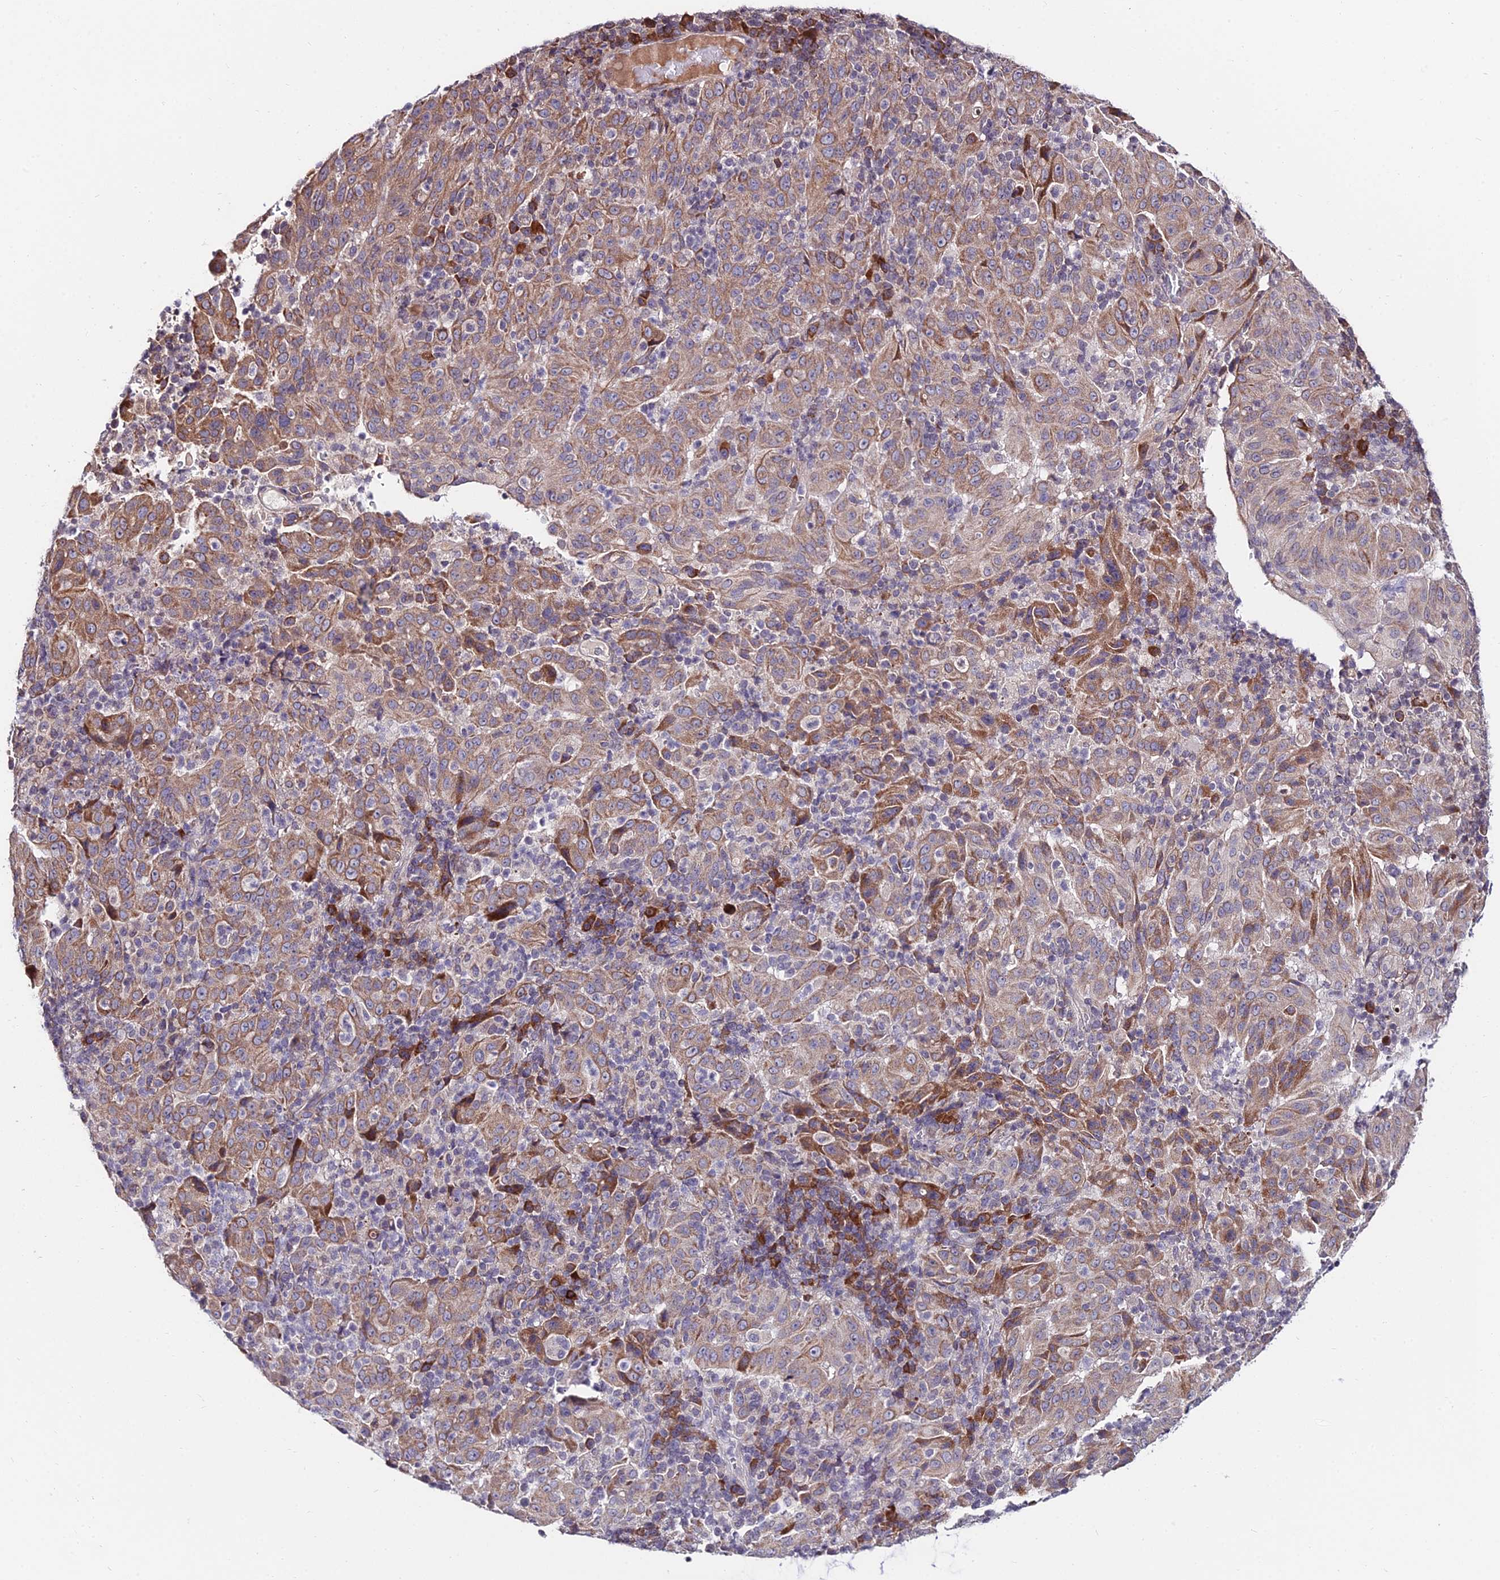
{"staining": {"intensity": "moderate", "quantity": ">75%", "location": "cytoplasmic/membranous"}, "tissue": "pancreatic cancer", "cell_type": "Tumor cells", "image_type": "cancer", "snomed": [{"axis": "morphology", "description": "Adenocarcinoma, NOS"}, {"axis": "topography", "description": "Pancreas"}], "caption": "Protein expression analysis of pancreatic cancer demonstrates moderate cytoplasmic/membranous staining in about >75% of tumor cells. The staining is performed using DAB (3,3'-diaminobenzidine) brown chromogen to label protein expression. The nuclei are counter-stained blue using hematoxylin.", "gene": "CDNF", "patient": {"sex": "male", "age": 63}}